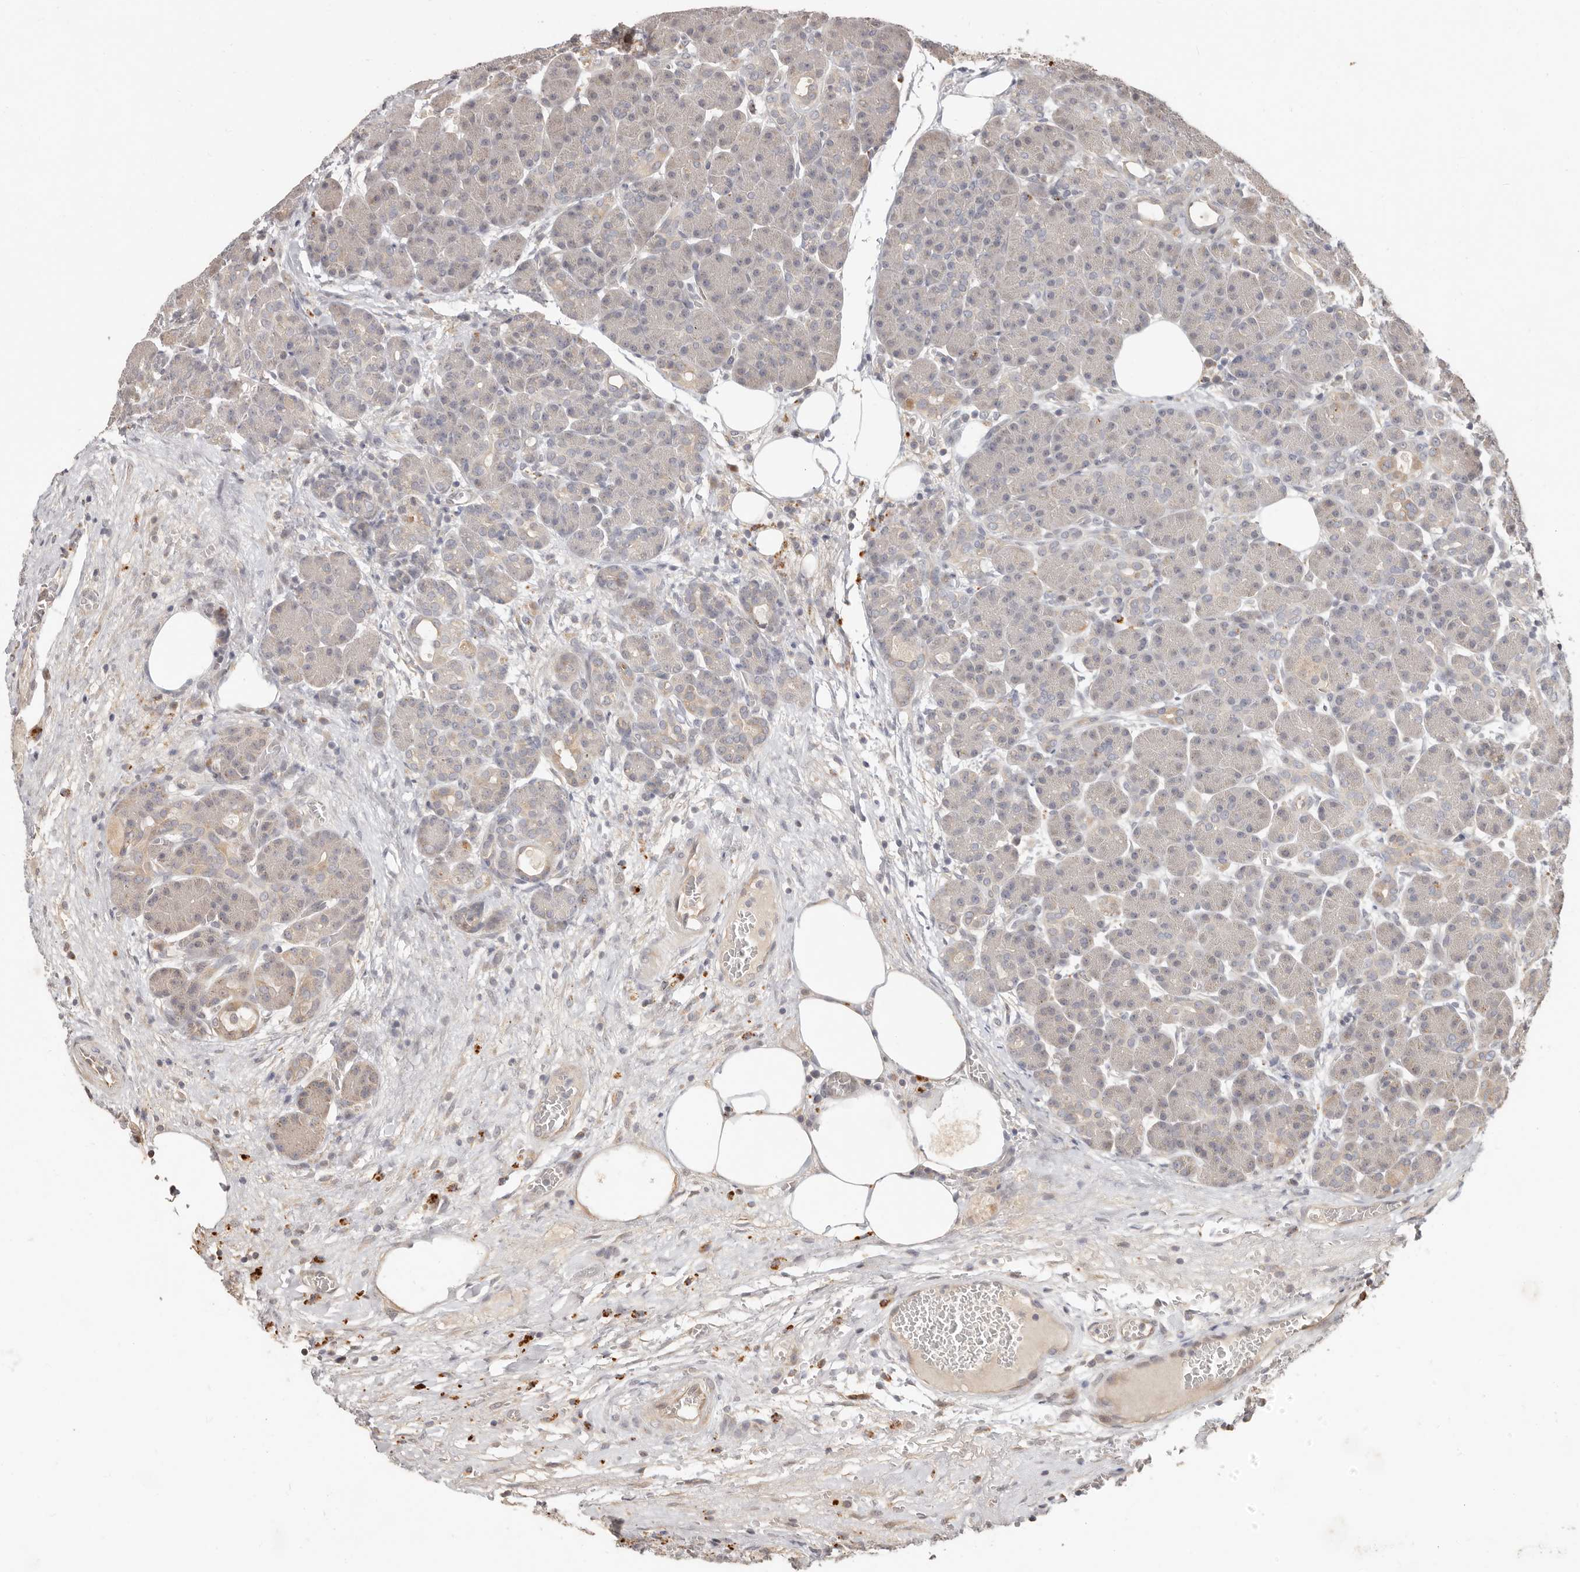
{"staining": {"intensity": "negative", "quantity": "none", "location": "none"}, "tissue": "pancreas", "cell_type": "Exocrine glandular cells", "image_type": "normal", "snomed": [{"axis": "morphology", "description": "Normal tissue, NOS"}, {"axis": "topography", "description": "Pancreas"}], "caption": "An IHC image of unremarkable pancreas is shown. There is no staining in exocrine glandular cells of pancreas.", "gene": "MTFR2", "patient": {"sex": "male", "age": 63}}